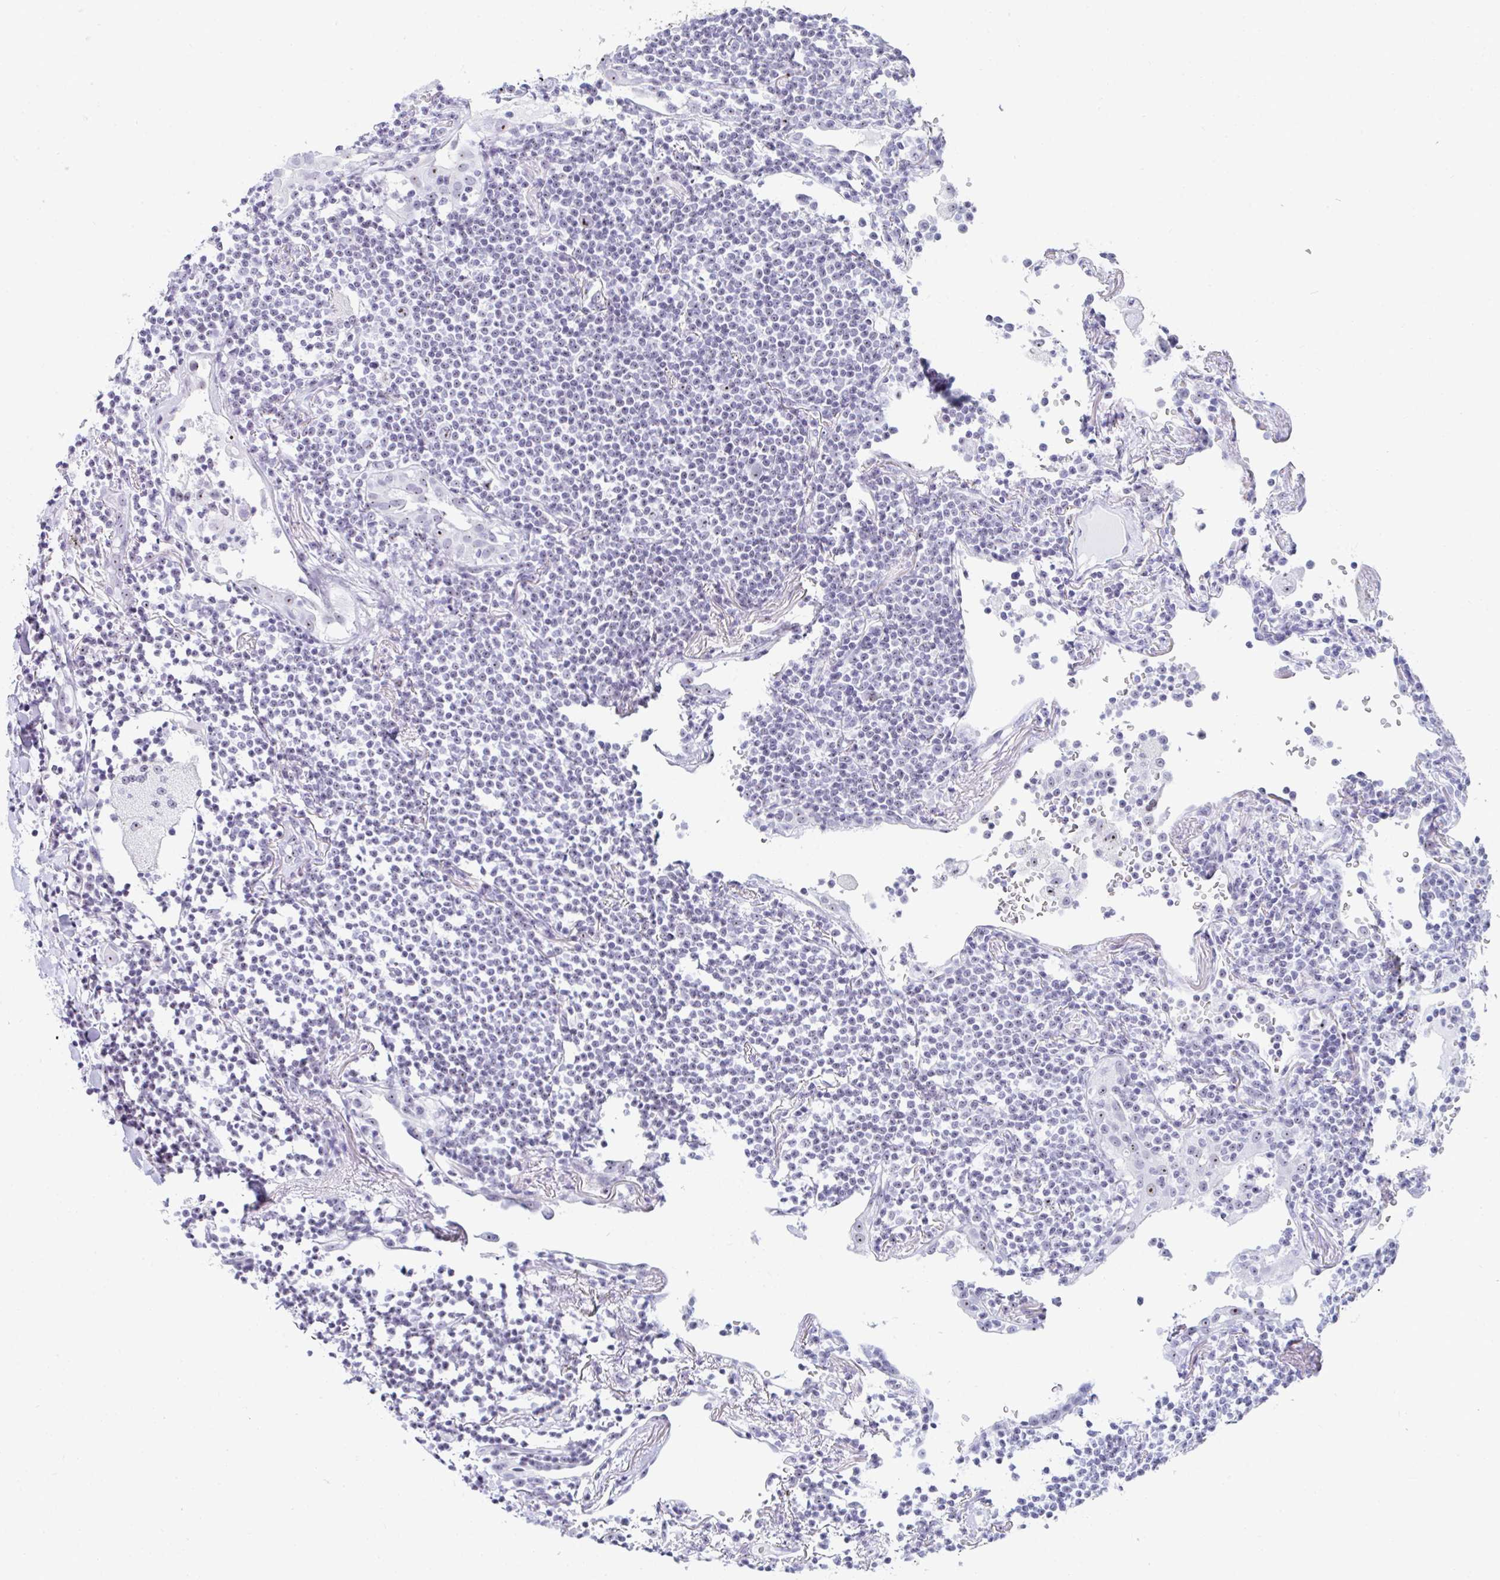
{"staining": {"intensity": "negative", "quantity": "none", "location": "none"}, "tissue": "lymphoma", "cell_type": "Tumor cells", "image_type": "cancer", "snomed": [{"axis": "morphology", "description": "Malignant lymphoma, non-Hodgkin's type, Low grade"}, {"axis": "topography", "description": "Lung"}], "caption": "Immunohistochemistry histopathology image of neoplastic tissue: lymphoma stained with DAB (3,3'-diaminobenzidine) reveals no significant protein expression in tumor cells.", "gene": "NOP10", "patient": {"sex": "female", "age": 71}}